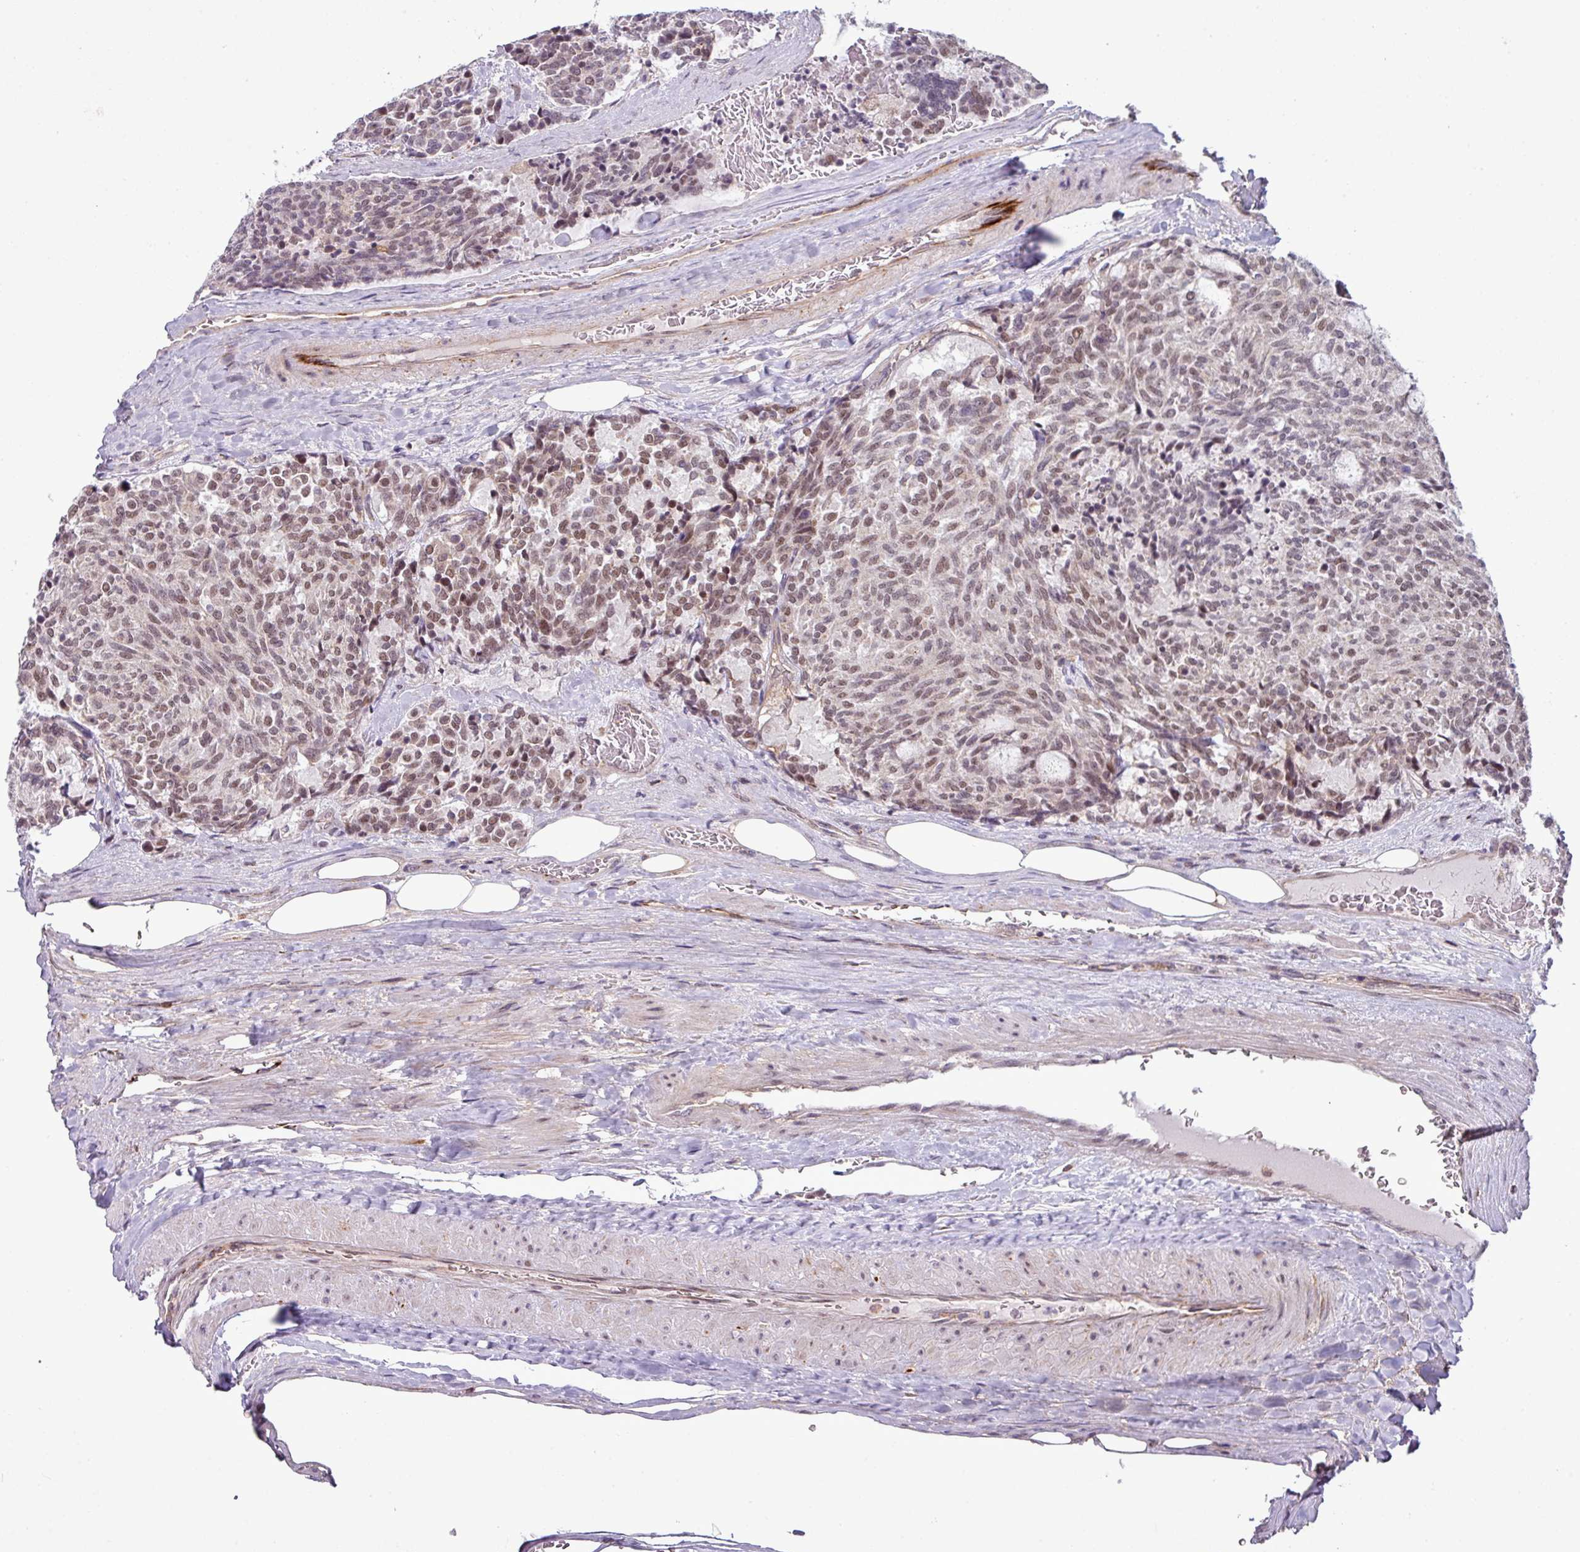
{"staining": {"intensity": "weak", "quantity": ">75%", "location": "nuclear"}, "tissue": "carcinoid", "cell_type": "Tumor cells", "image_type": "cancer", "snomed": [{"axis": "morphology", "description": "Carcinoid, malignant, NOS"}, {"axis": "topography", "description": "Pancreas"}], "caption": "Carcinoid tissue exhibits weak nuclear staining in approximately >75% of tumor cells, visualized by immunohistochemistry.", "gene": "ZC2HC1C", "patient": {"sex": "female", "age": 54}}